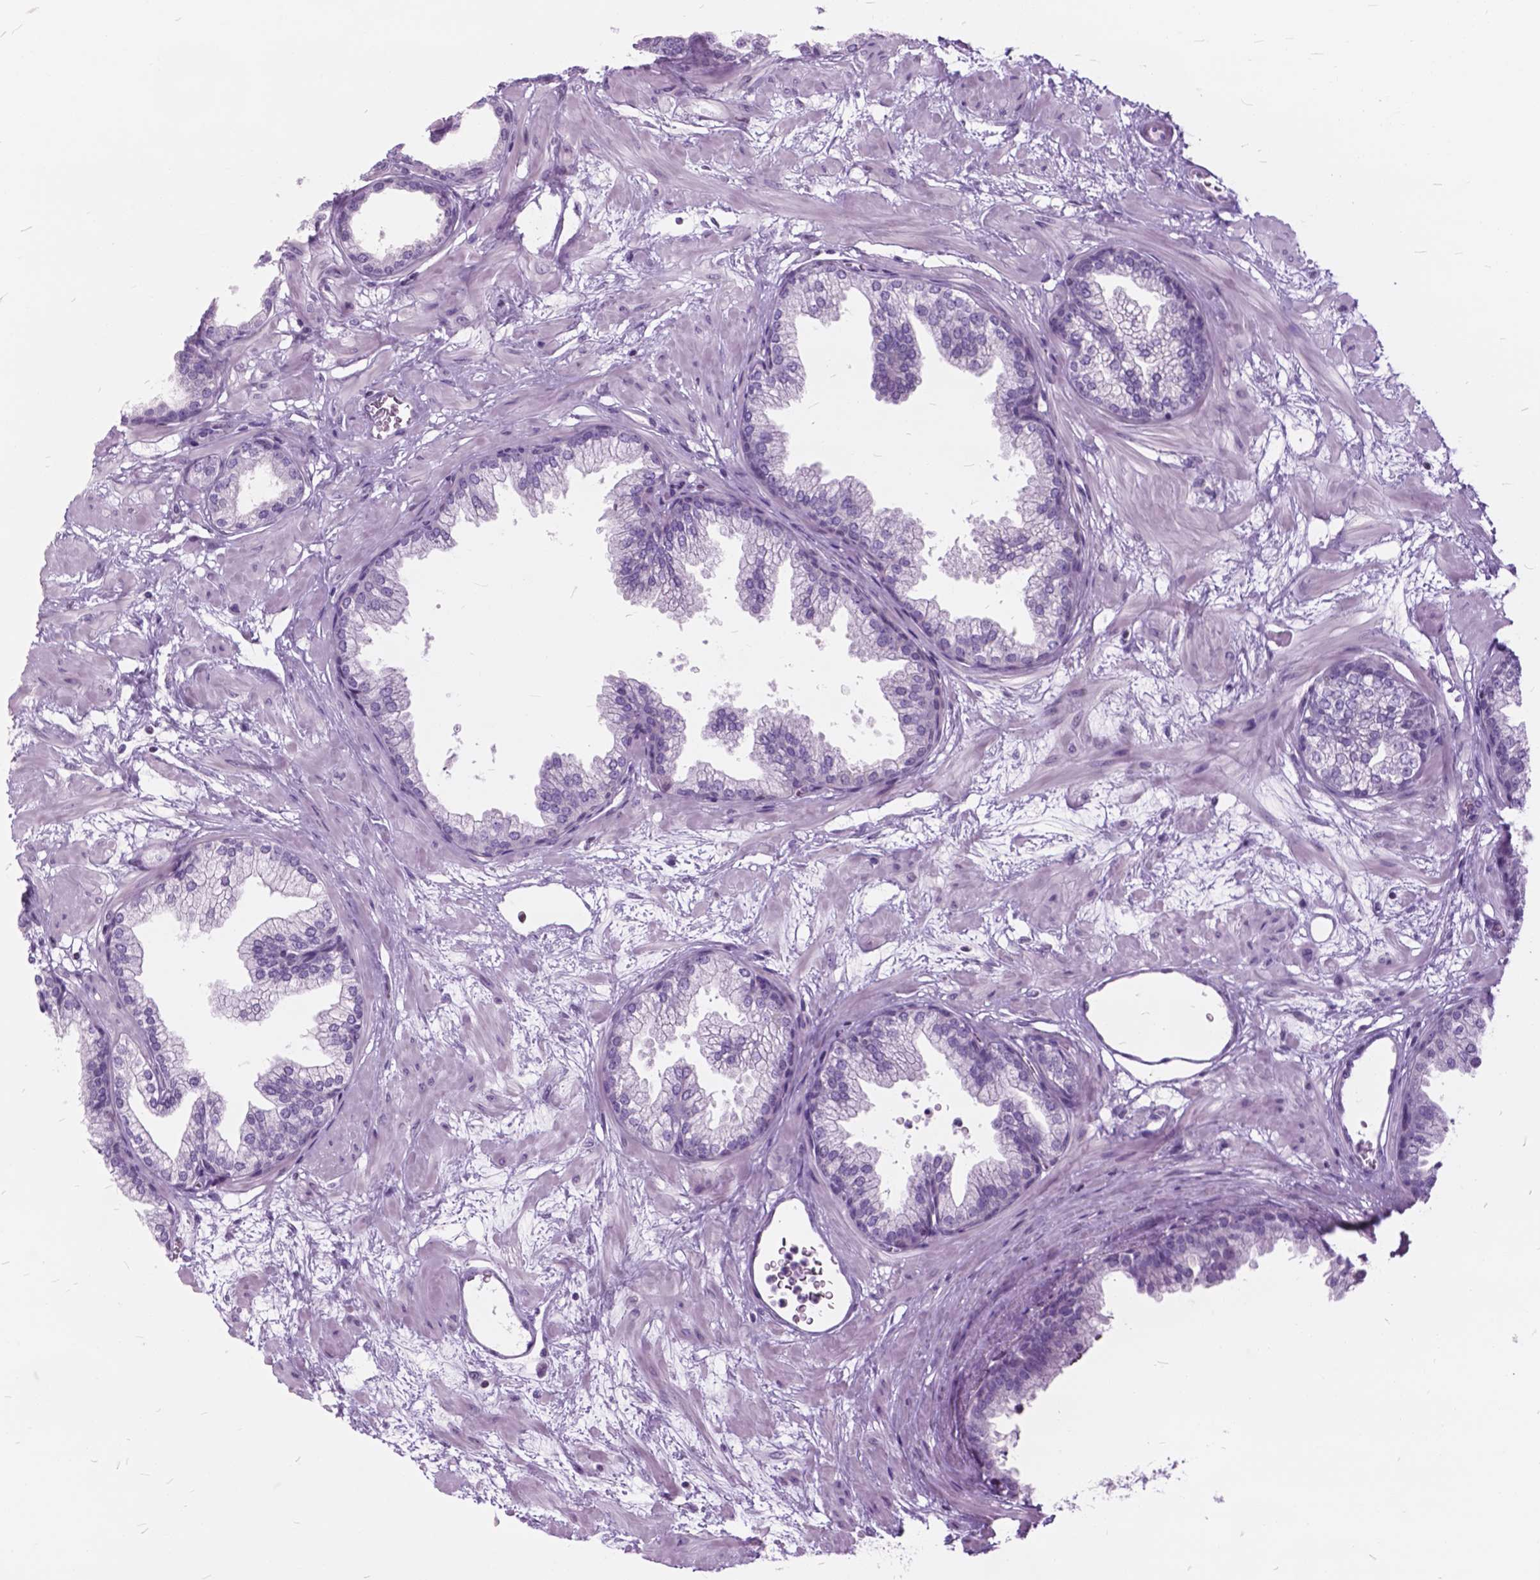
{"staining": {"intensity": "negative", "quantity": "none", "location": "none"}, "tissue": "prostate", "cell_type": "Glandular cells", "image_type": "normal", "snomed": [{"axis": "morphology", "description": "Normal tissue, NOS"}, {"axis": "topography", "description": "Prostate"}], "caption": "This is a image of immunohistochemistry staining of unremarkable prostate, which shows no staining in glandular cells. (DAB immunohistochemistry (IHC) visualized using brightfield microscopy, high magnification).", "gene": "SP140", "patient": {"sex": "male", "age": 37}}